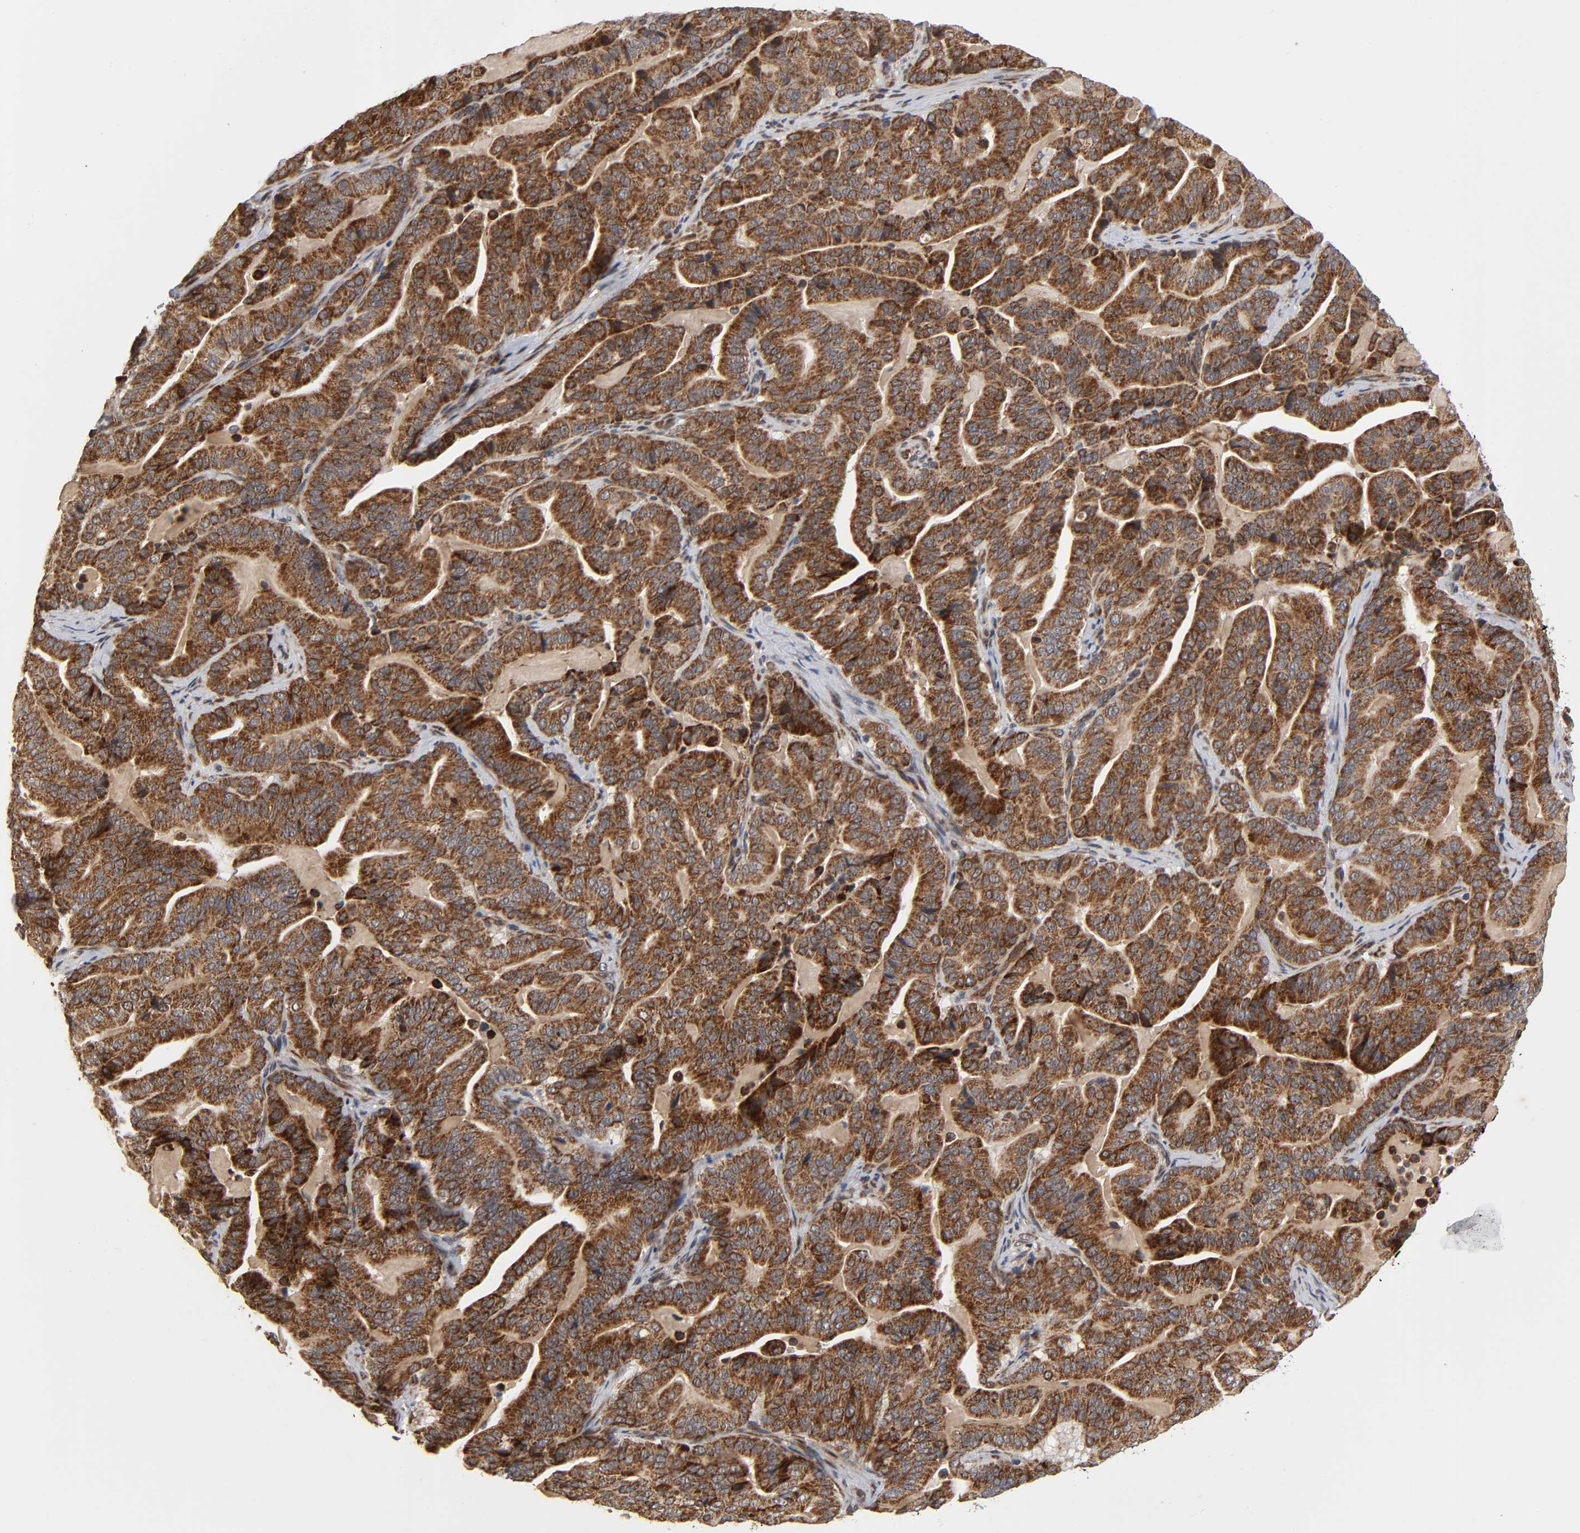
{"staining": {"intensity": "strong", "quantity": ">75%", "location": "cytoplasmic/membranous"}, "tissue": "pancreatic cancer", "cell_type": "Tumor cells", "image_type": "cancer", "snomed": [{"axis": "morphology", "description": "Adenocarcinoma, NOS"}, {"axis": "topography", "description": "Pancreas"}], "caption": "Immunohistochemistry (IHC) photomicrograph of neoplastic tissue: pancreatic adenocarcinoma stained using immunohistochemistry demonstrates high levels of strong protein expression localized specifically in the cytoplasmic/membranous of tumor cells, appearing as a cytoplasmic/membranous brown color.", "gene": "SLC30A9", "patient": {"sex": "male", "age": 63}}